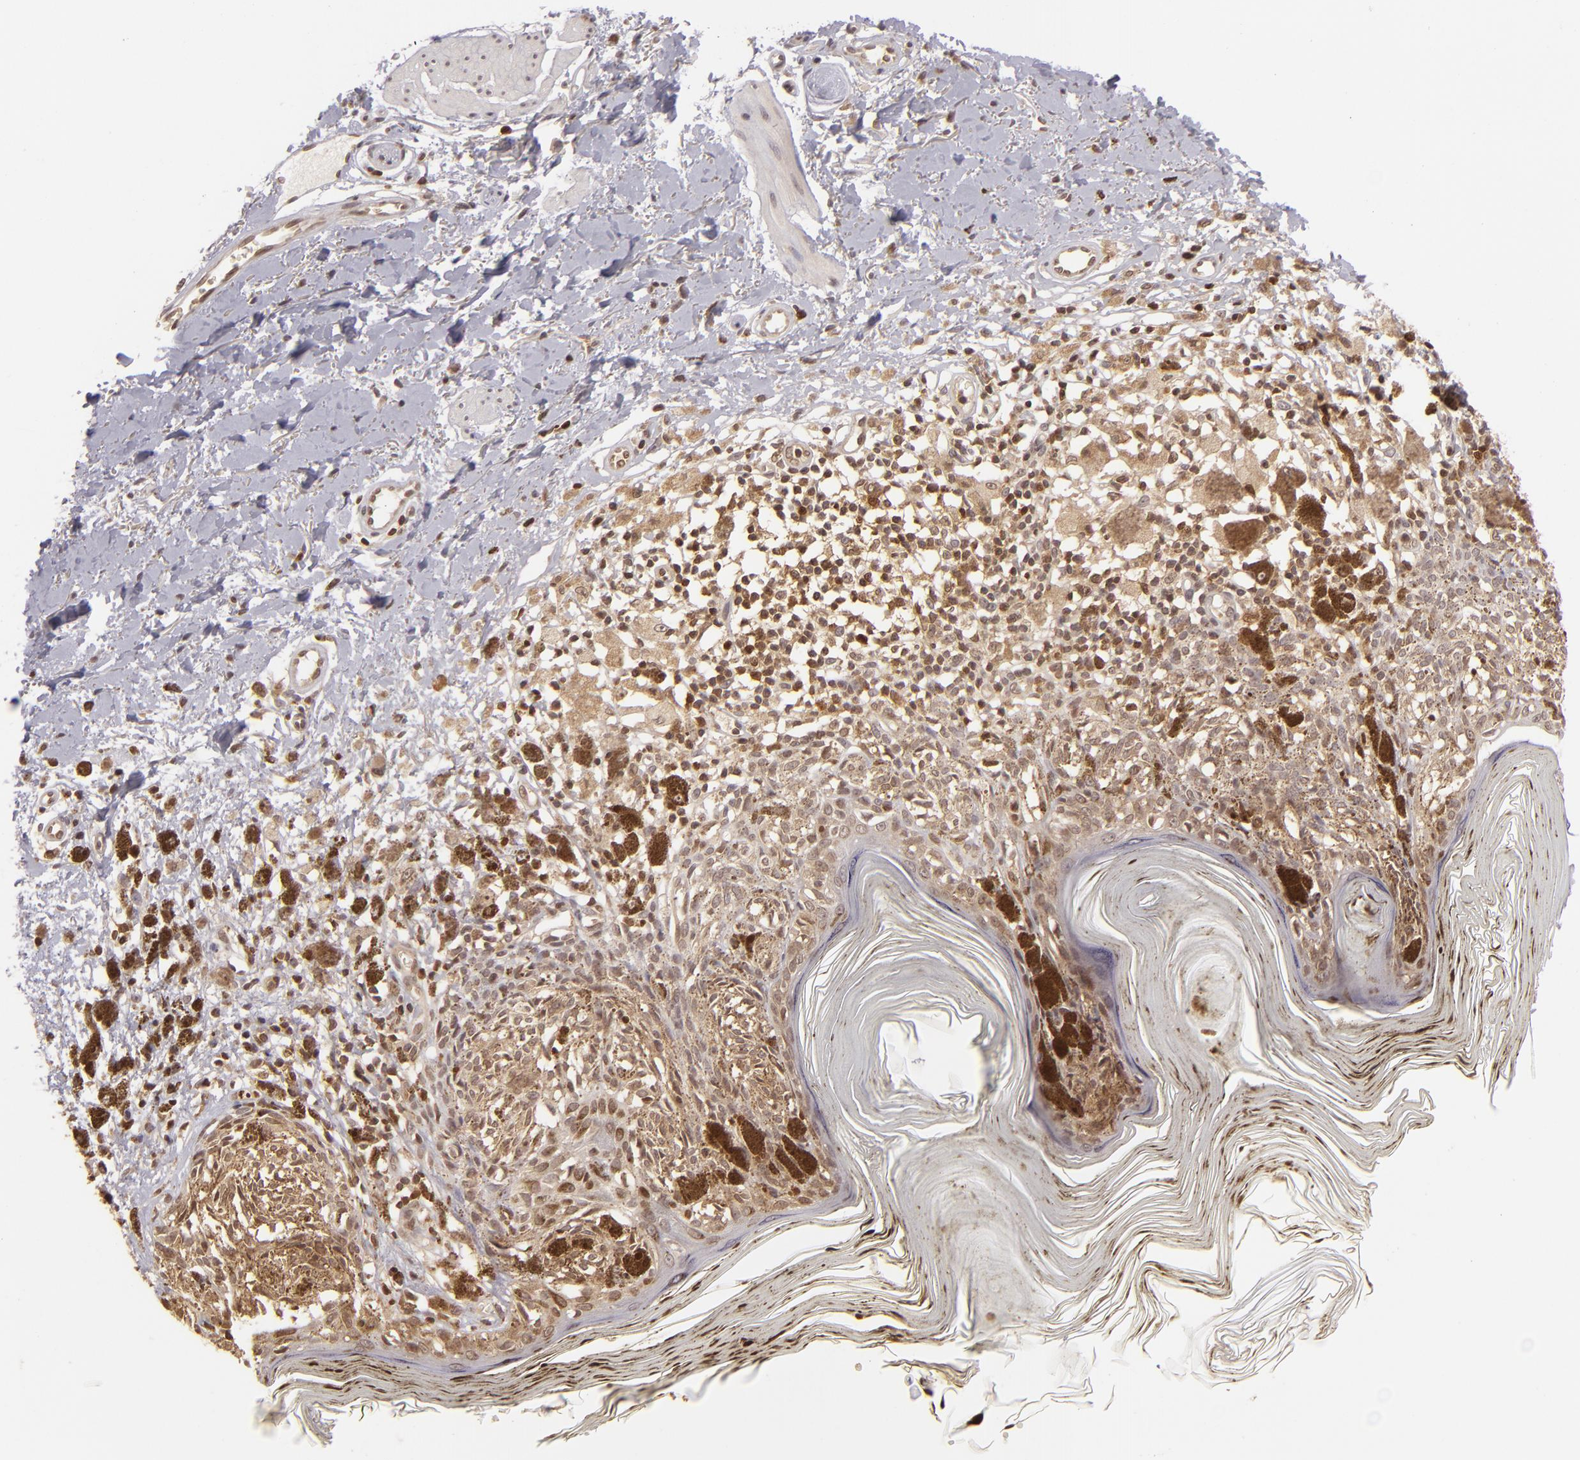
{"staining": {"intensity": "moderate", "quantity": ">75%", "location": "cytoplasmic/membranous,nuclear"}, "tissue": "melanoma", "cell_type": "Tumor cells", "image_type": "cancer", "snomed": [{"axis": "morphology", "description": "Malignant melanoma, NOS"}, {"axis": "topography", "description": "Skin"}], "caption": "Human malignant melanoma stained with a brown dye displays moderate cytoplasmic/membranous and nuclear positive positivity in about >75% of tumor cells.", "gene": "ZBTB33", "patient": {"sex": "male", "age": 88}}